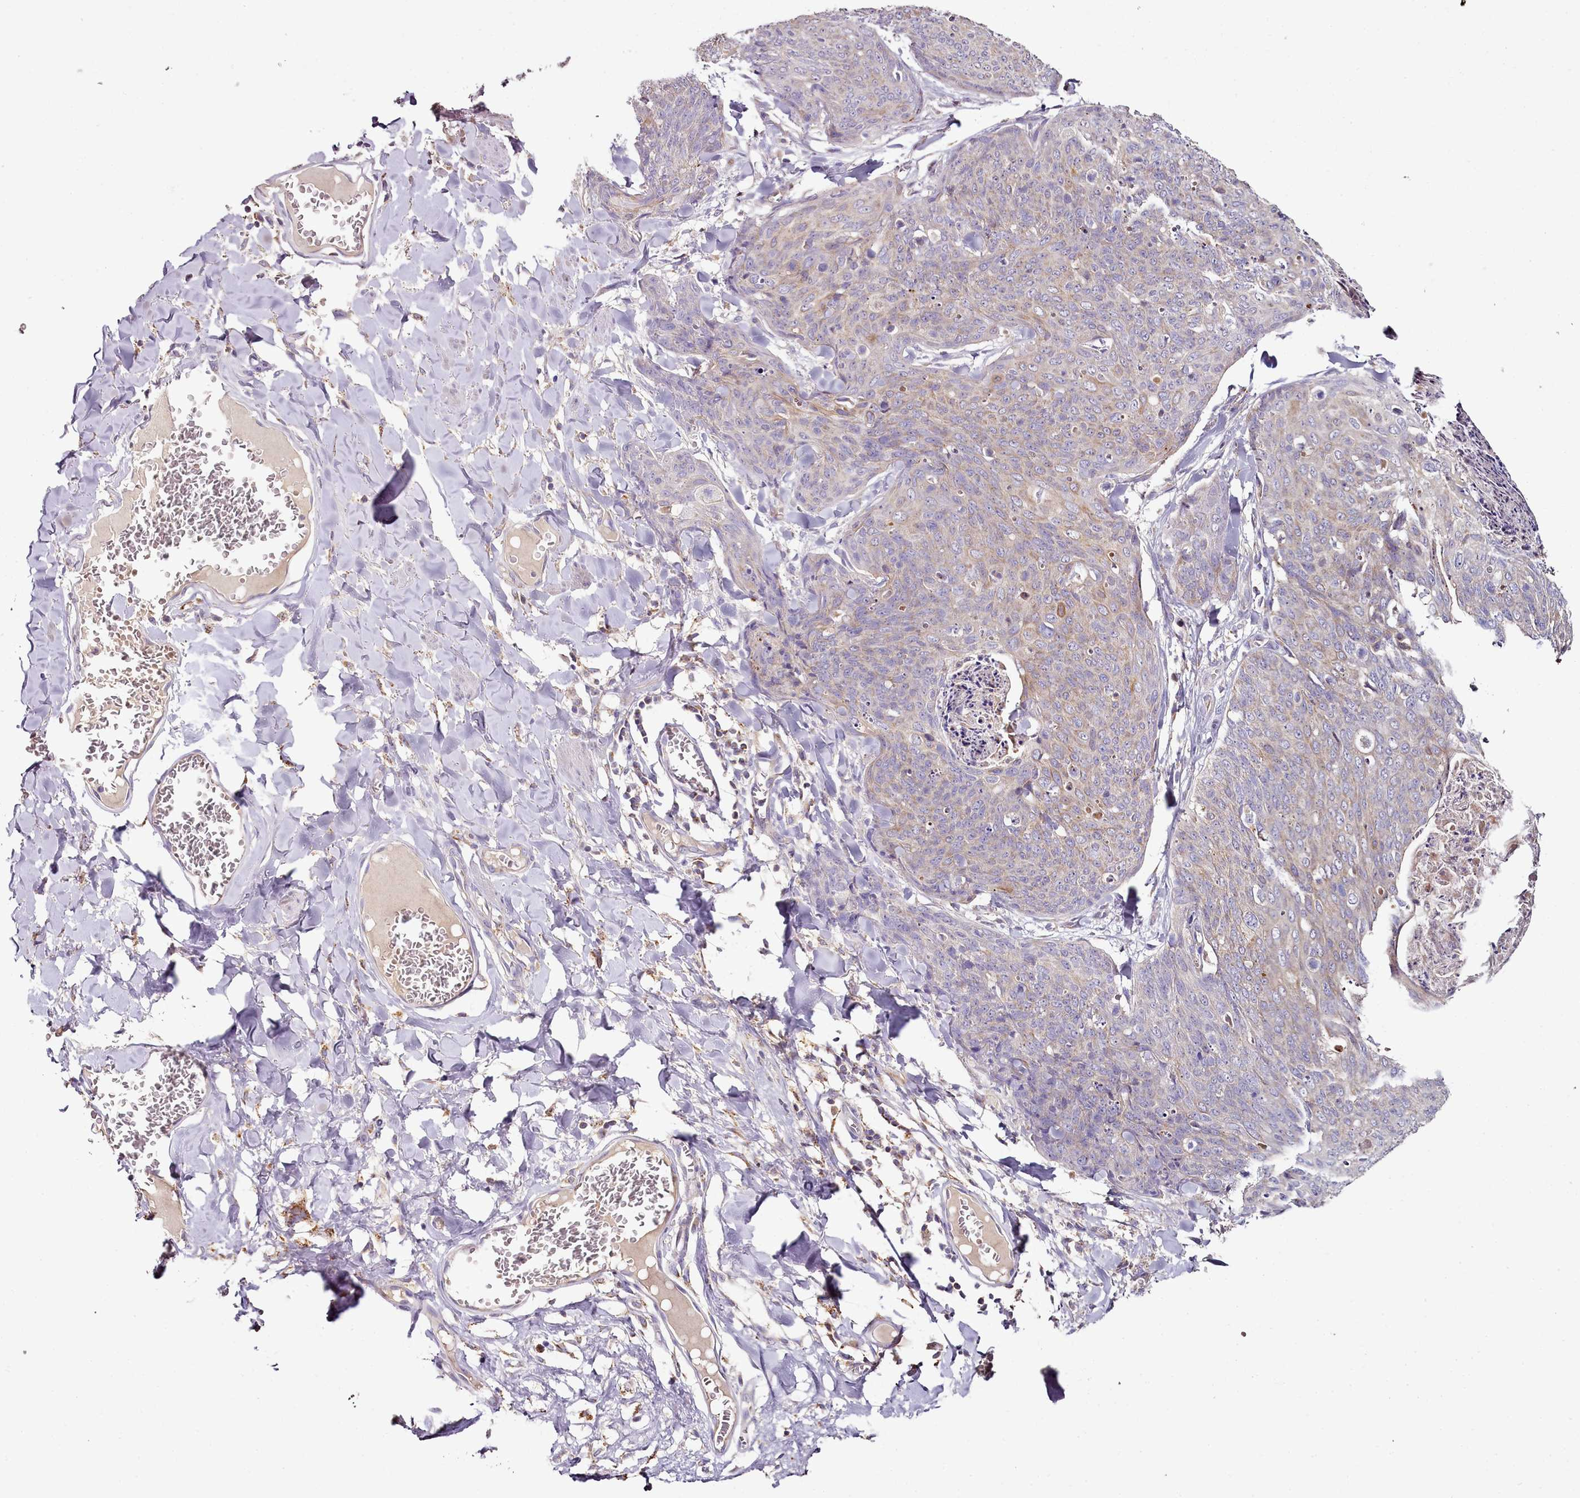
{"staining": {"intensity": "moderate", "quantity": "<25%", "location": "cytoplasmic/membranous"}, "tissue": "skin cancer", "cell_type": "Tumor cells", "image_type": "cancer", "snomed": [{"axis": "morphology", "description": "Squamous cell carcinoma, NOS"}, {"axis": "topography", "description": "Skin"}, {"axis": "topography", "description": "Vulva"}], "caption": "A brown stain labels moderate cytoplasmic/membranous staining of a protein in human skin cancer (squamous cell carcinoma) tumor cells.", "gene": "ACSS1", "patient": {"sex": "female", "age": 85}}